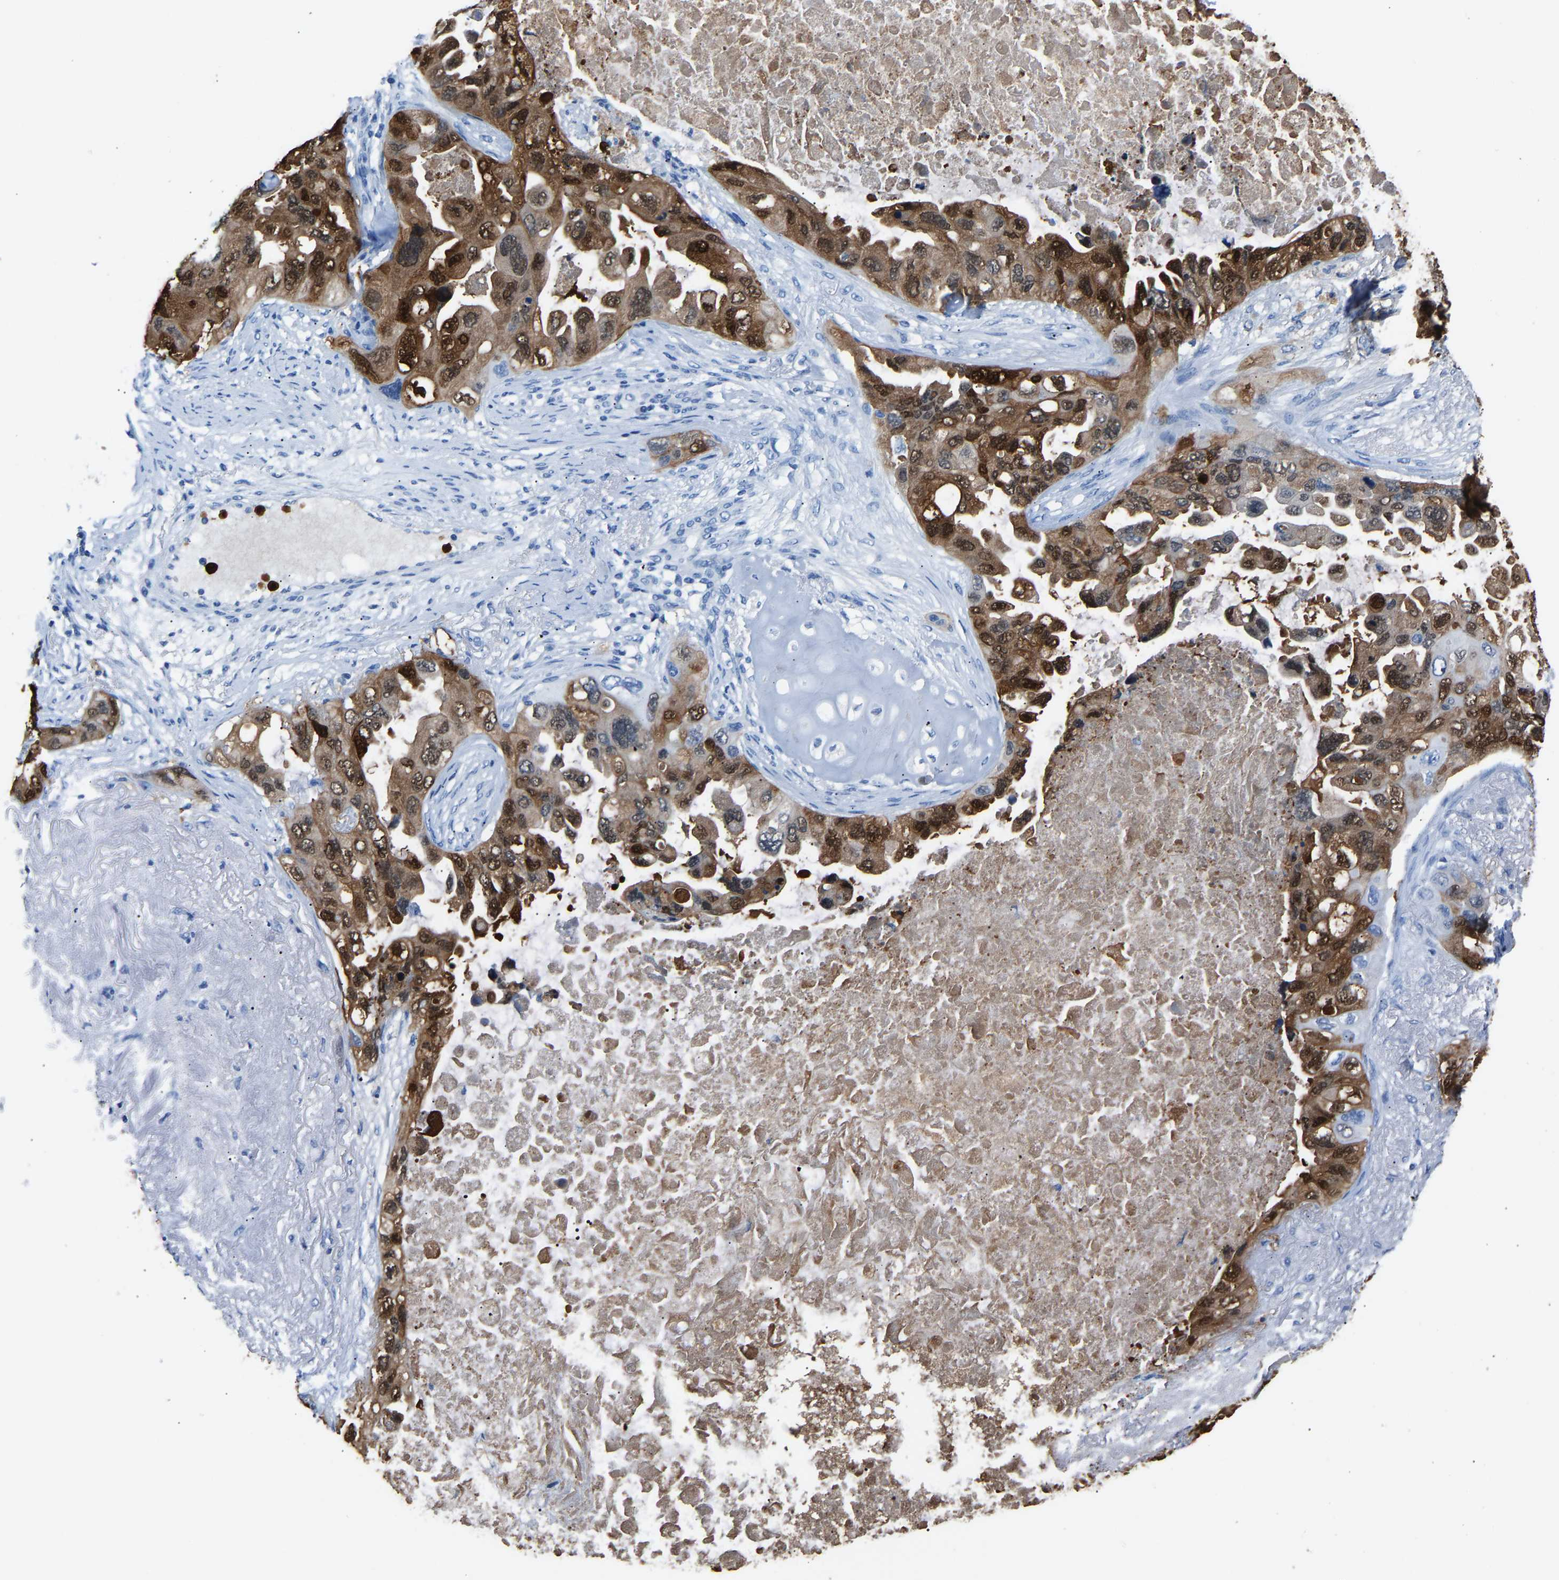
{"staining": {"intensity": "moderate", "quantity": ">75%", "location": "cytoplasmic/membranous,nuclear"}, "tissue": "lung cancer", "cell_type": "Tumor cells", "image_type": "cancer", "snomed": [{"axis": "morphology", "description": "Squamous cell carcinoma, NOS"}, {"axis": "topography", "description": "Lung"}], "caption": "The histopathology image displays a brown stain indicating the presence of a protein in the cytoplasmic/membranous and nuclear of tumor cells in squamous cell carcinoma (lung). The staining was performed using DAB (3,3'-diaminobenzidine), with brown indicating positive protein expression. Nuclei are stained blue with hematoxylin.", "gene": "S100P", "patient": {"sex": "female", "age": 73}}